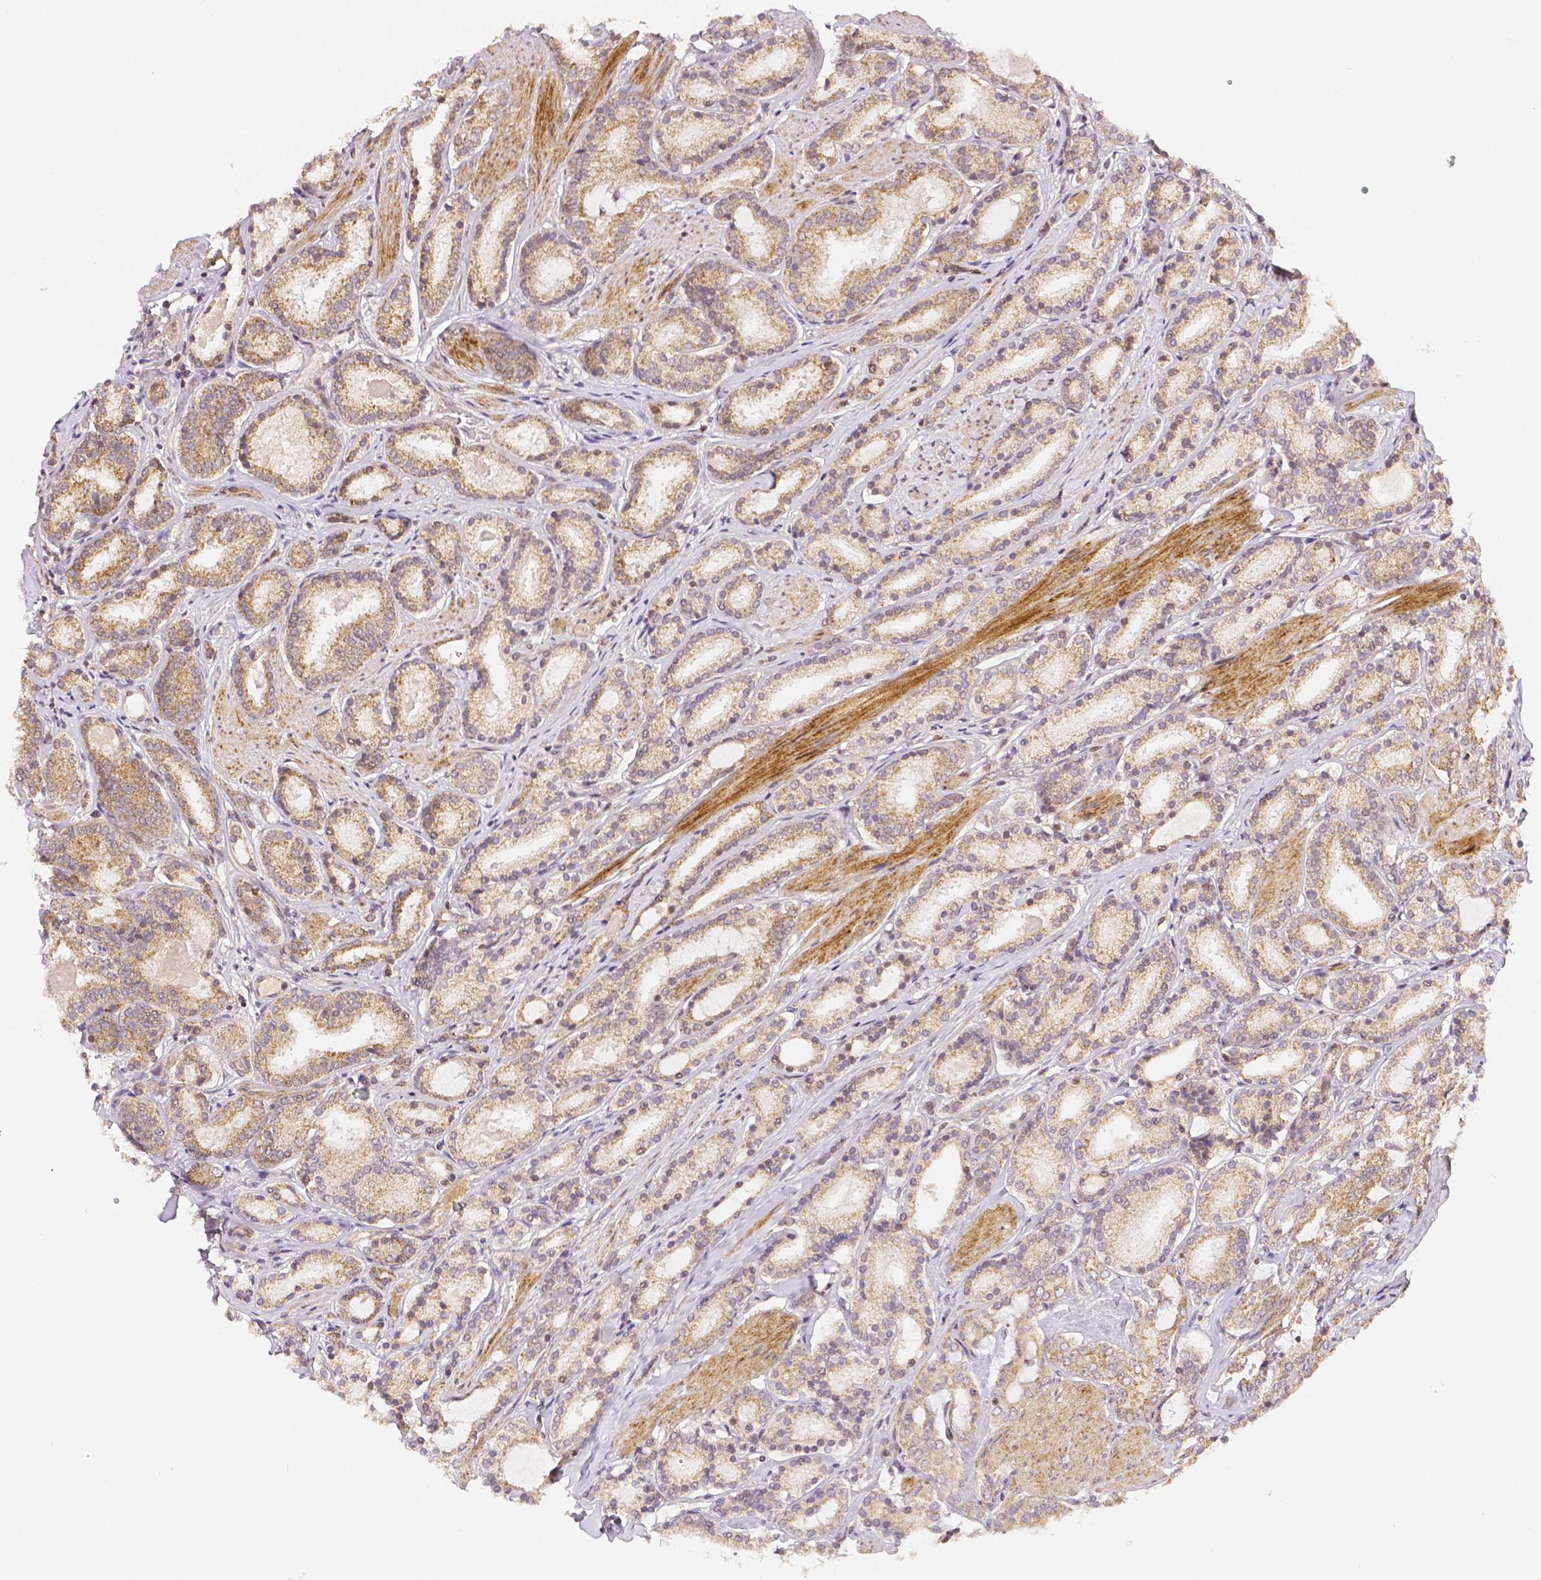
{"staining": {"intensity": "weak", "quantity": ">75%", "location": "cytoplasmic/membranous"}, "tissue": "prostate cancer", "cell_type": "Tumor cells", "image_type": "cancer", "snomed": [{"axis": "morphology", "description": "Adenocarcinoma, High grade"}, {"axis": "topography", "description": "Prostate"}], "caption": "DAB (3,3'-diaminobenzidine) immunohistochemical staining of prostate adenocarcinoma (high-grade) displays weak cytoplasmic/membranous protein positivity in approximately >75% of tumor cells.", "gene": "RHOT1", "patient": {"sex": "male", "age": 63}}